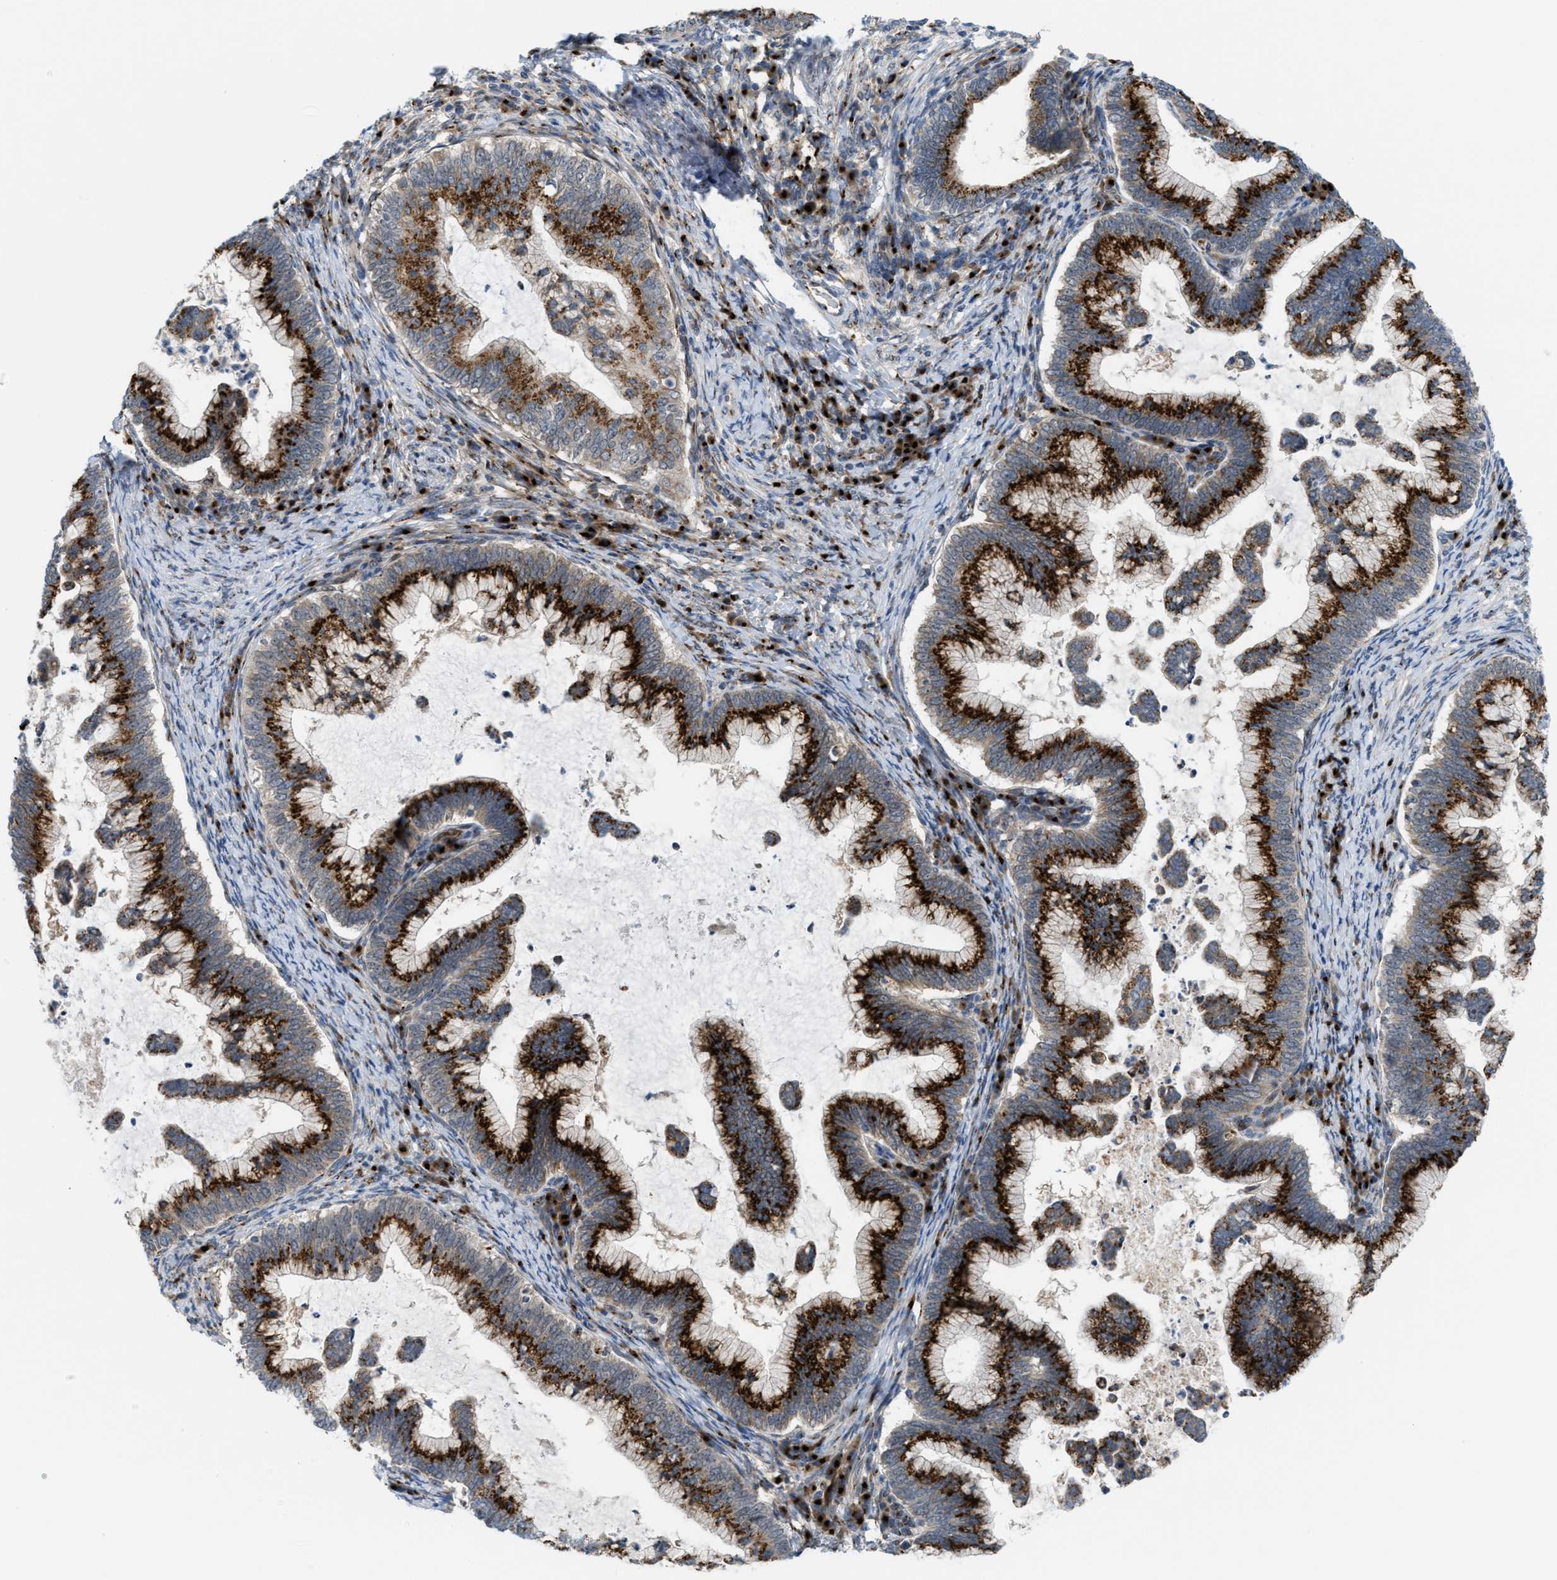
{"staining": {"intensity": "strong", "quantity": ">75%", "location": "cytoplasmic/membranous"}, "tissue": "cervical cancer", "cell_type": "Tumor cells", "image_type": "cancer", "snomed": [{"axis": "morphology", "description": "Adenocarcinoma, NOS"}, {"axis": "topography", "description": "Cervix"}], "caption": "Tumor cells exhibit strong cytoplasmic/membranous expression in approximately >75% of cells in cervical cancer (adenocarcinoma). (Brightfield microscopy of DAB IHC at high magnification).", "gene": "SLC38A10", "patient": {"sex": "female", "age": 36}}